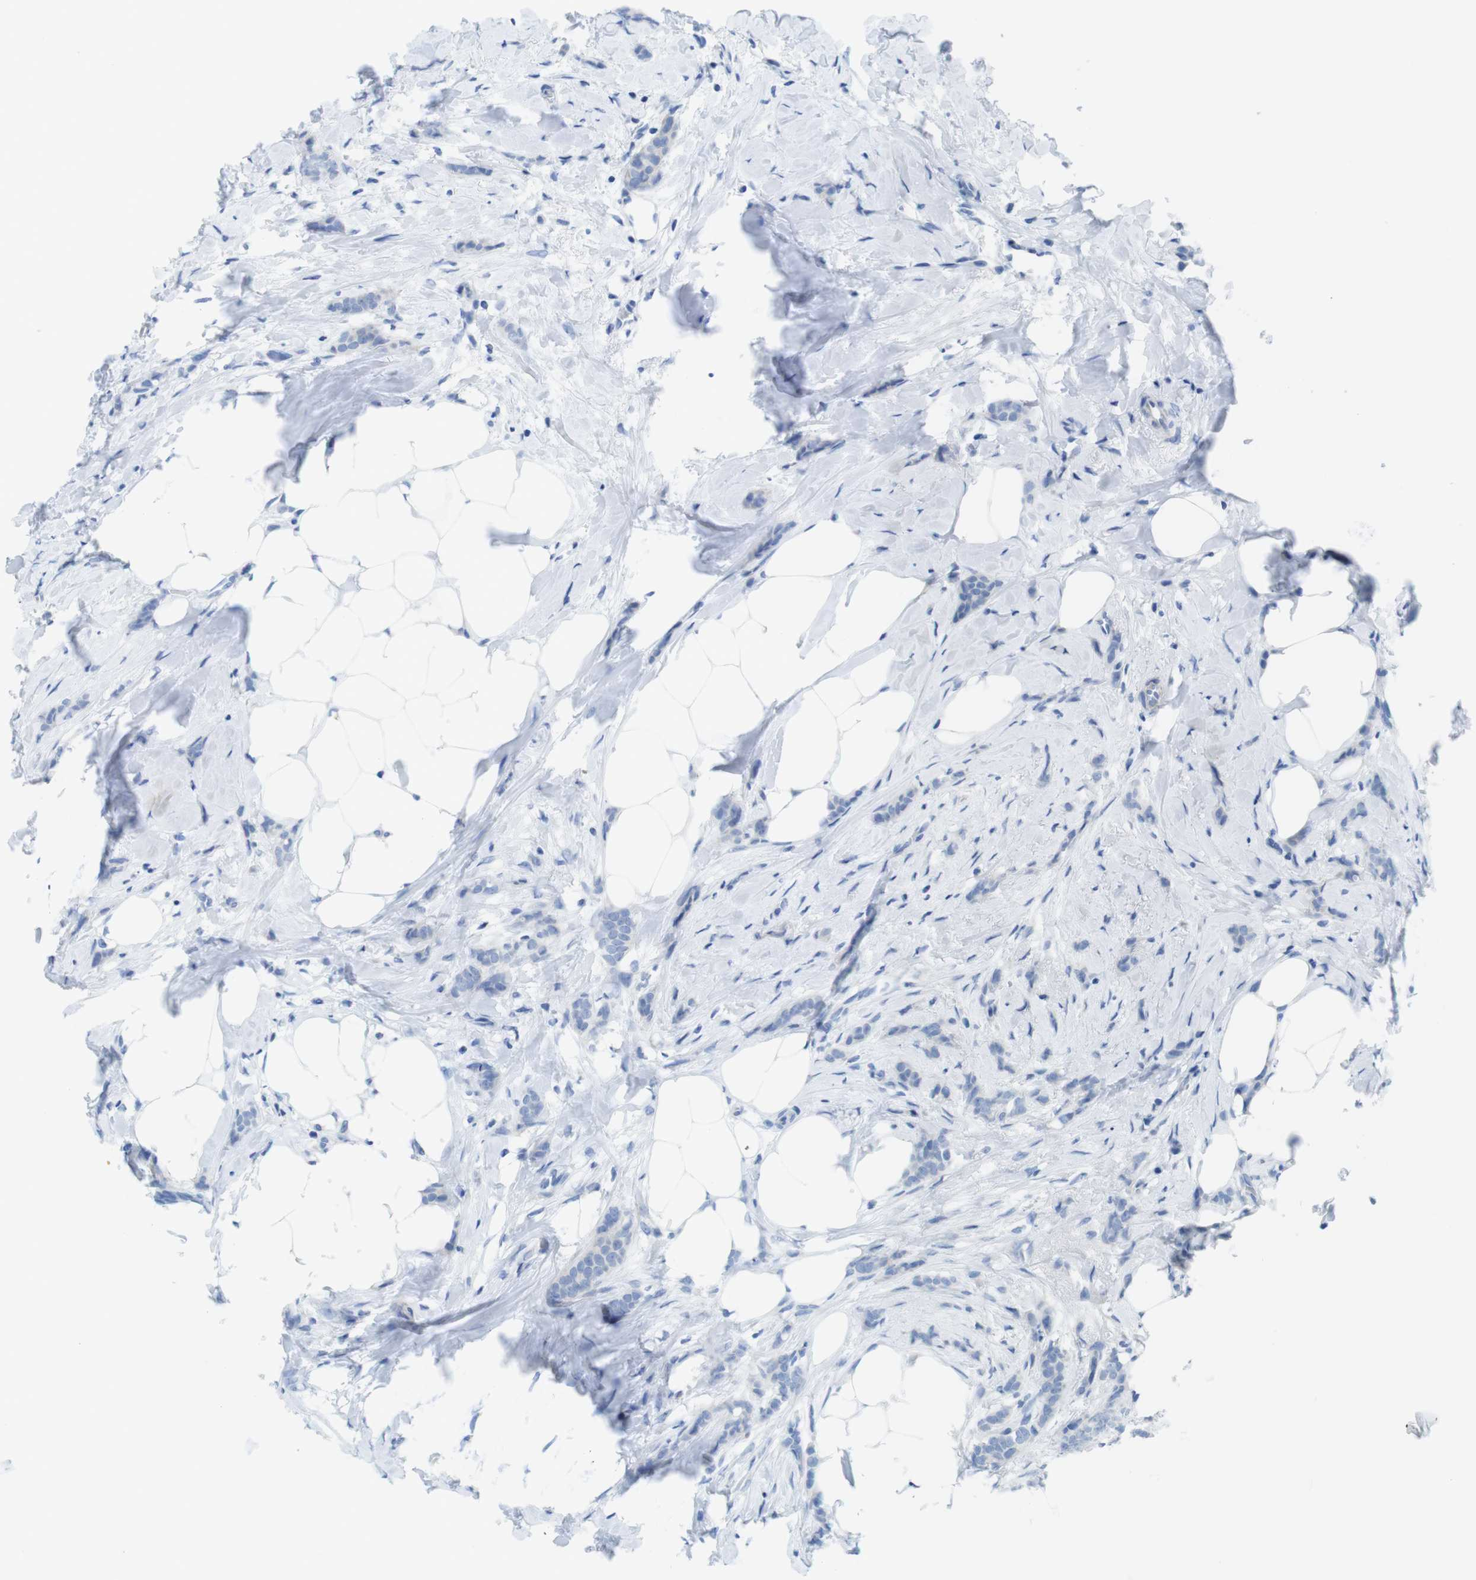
{"staining": {"intensity": "negative", "quantity": "none", "location": "none"}, "tissue": "breast cancer", "cell_type": "Tumor cells", "image_type": "cancer", "snomed": [{"axis": "morphology", "description": "Lobular carcinoma, in situ"}, {"axis": "morphology", "description": "Lobular carcinoma"}, {"axis": "topography", "description": "Breast"}], "caption": "DAB (3,3'-diaminobenzidine) immunohistochemical staining of human breast cancer (lobular carcinoma) displays no significant expression in tumor cells.", "gene": "ASIC5", "patient": {"sex": "female", "age": 41}}